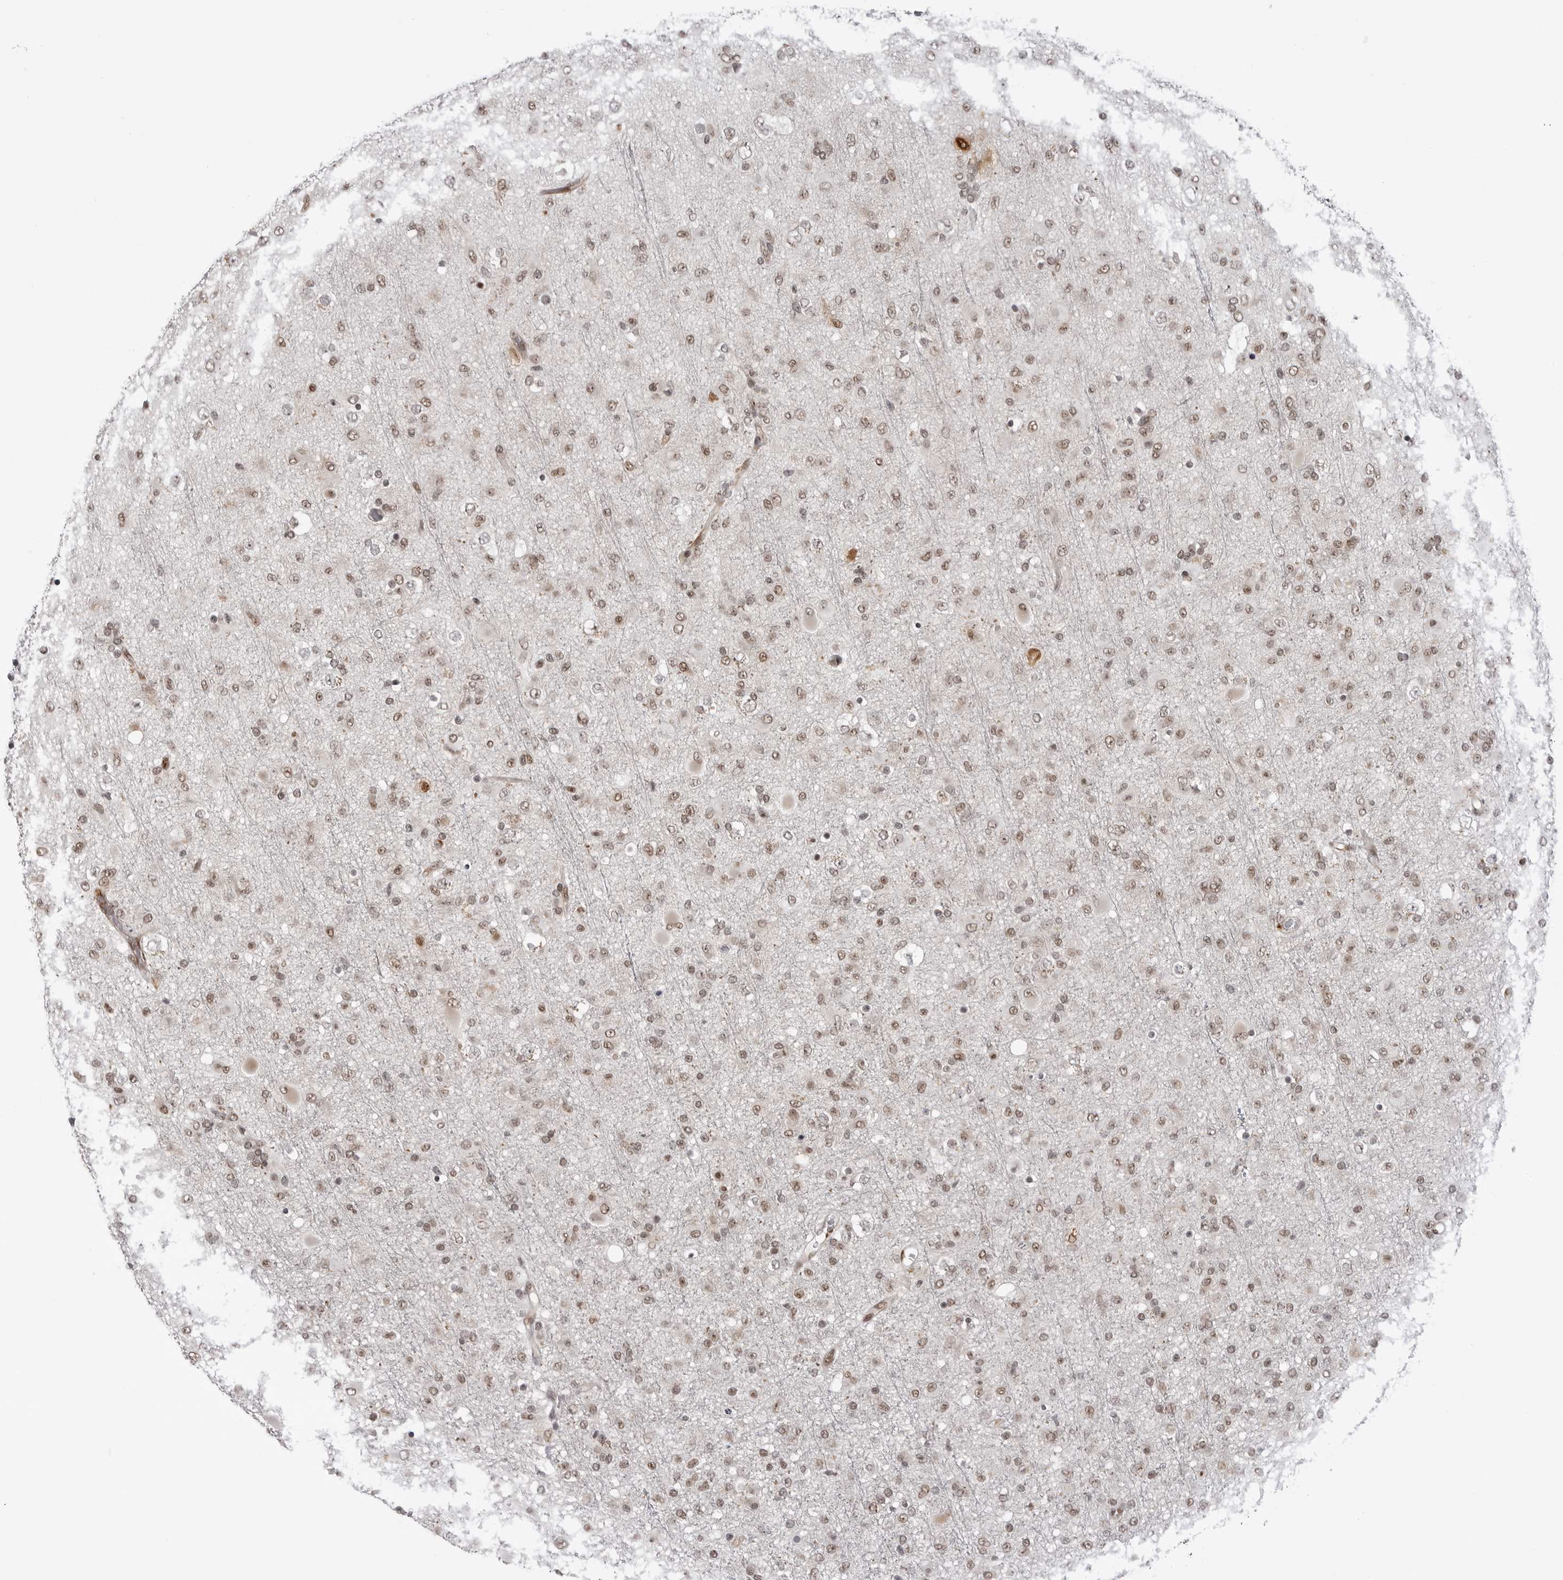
{"staining": {"intensity": "weak", "quantity": ">75%", "location": "nuclear"}, "tissue": "glioma", "cell_type": "Tumor cells", "image_type": "cancer", "snomed": [{"axis": "morphology", "description": "Glioma, malignant, Low grade"}, {"axis": "topography", "description": "Brain"}], "caption": "Weak nuclear staining is seen in approximately >75% of tumor cells in glioma.", "gene": "TRIM66", "patient": {"sex": "male", "age": 65}}